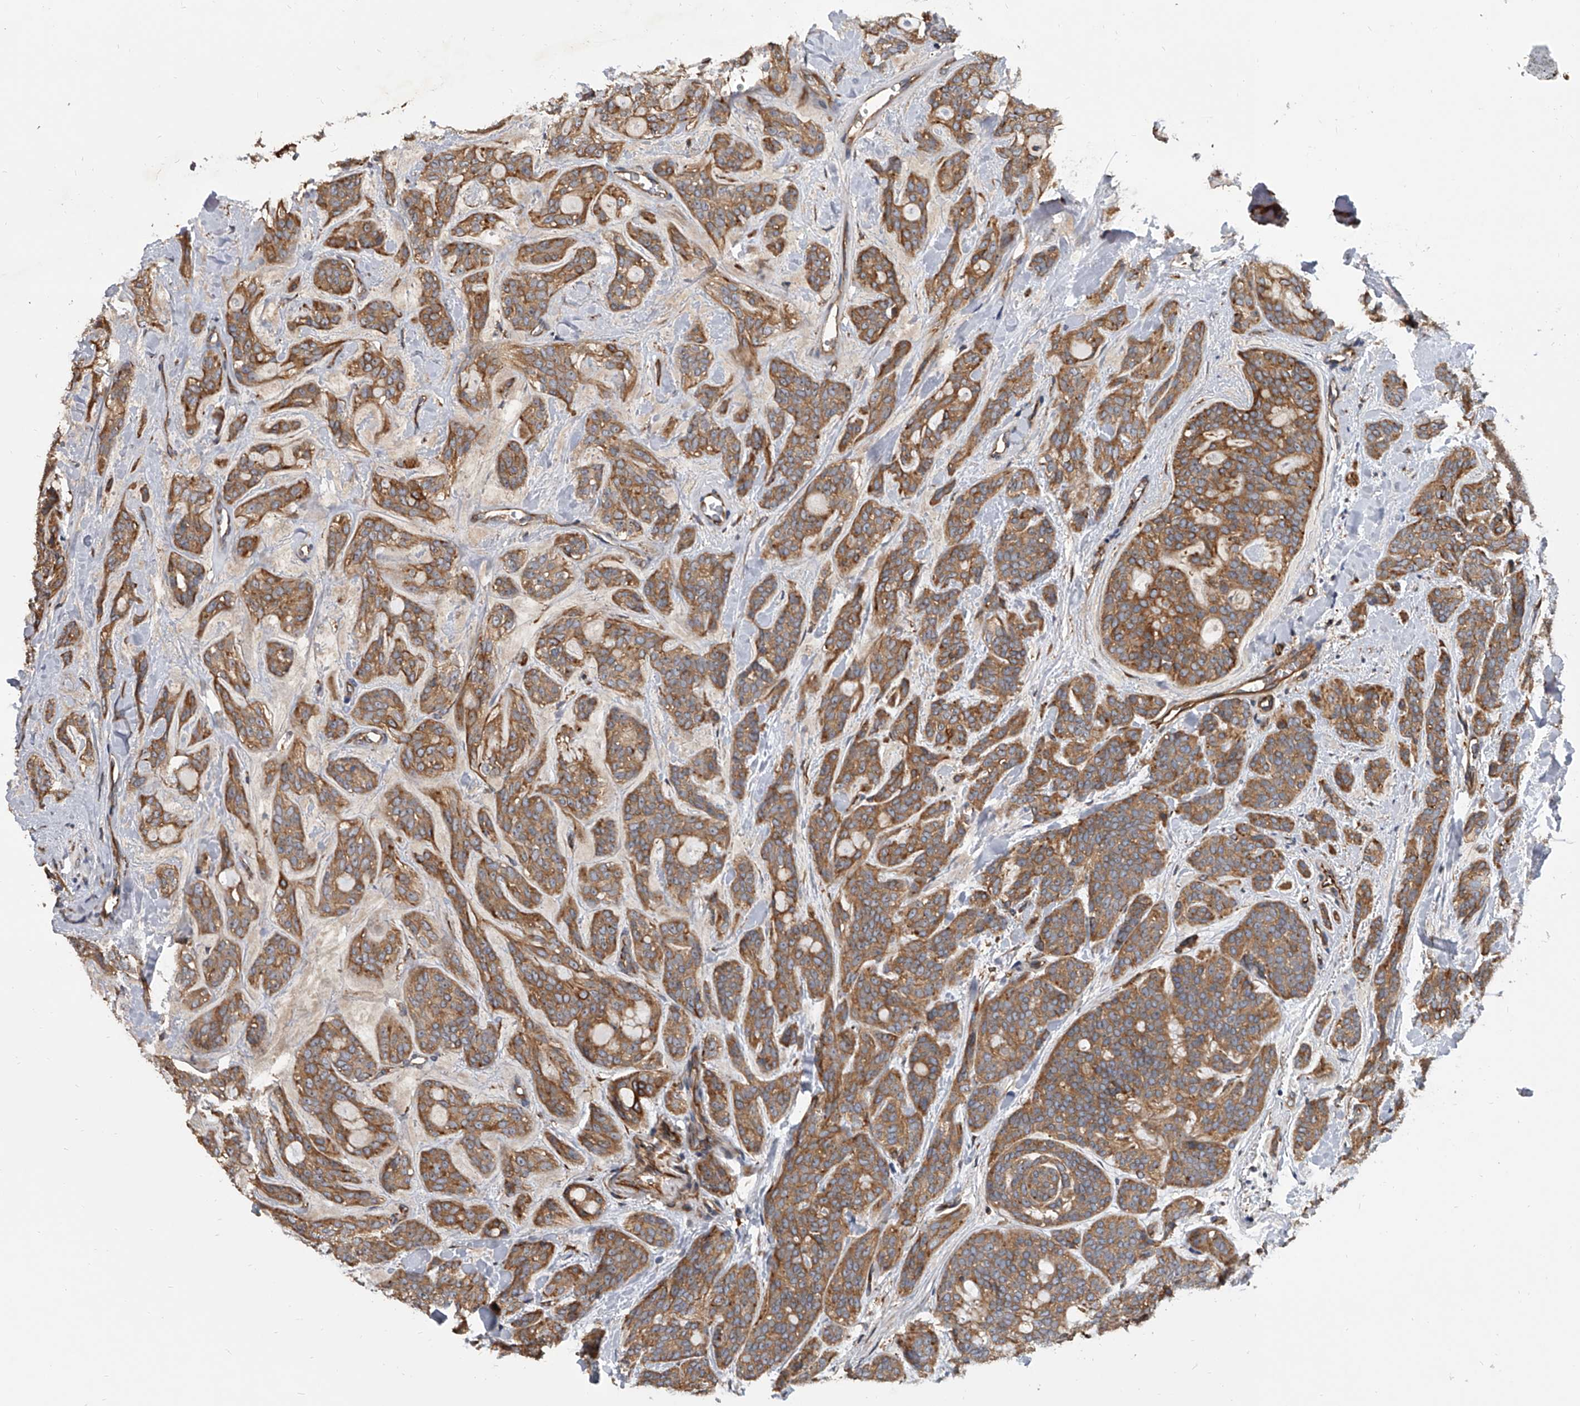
{"staining": {"intensity": "moderate", "quantity": ">75%", "location": "cytoplasmic/membranous"}, "tissue": "head and neck cancer", "cell_type": "Tumor cells", "image_type": "cancer", "snomed": [{"axis": "morphology", "description": "Adenocarcinoma, NOS"}, {"axis": "topography", "description": "Head-Neck"}], "caption": "This photomicrograph exhibits IHC staining of head and neck adenocarcinoma, with medium moderate cytoplasmic/membranous positivity in approximately >75% of tumor cells.", "gene": "EXOC4", "patient": {"sex": "male", "age": 66}}